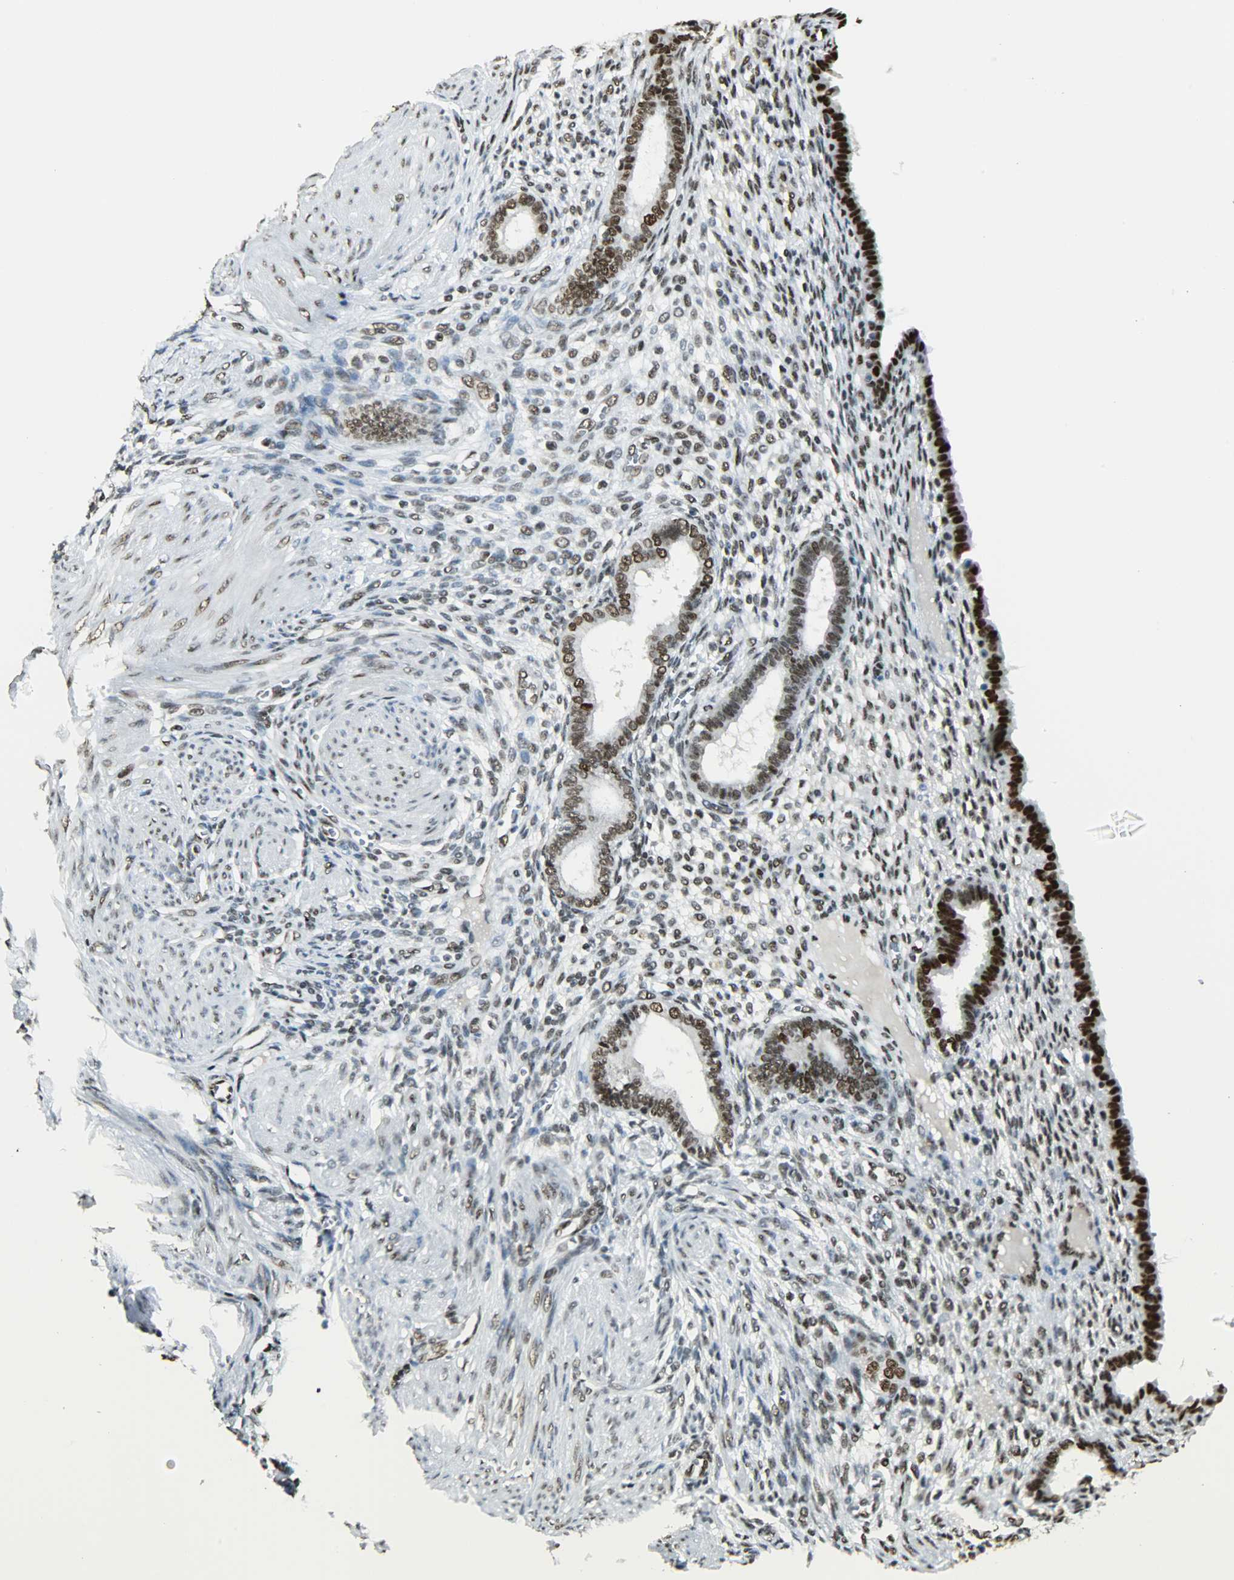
{"staining": {"intensity": "weak", "quantity": "<25%", "location": "nuclear"}, "tissue": "endometrium", "cell_type": "Cells in endometrial stroma", "image_type": "normal", "snomed": [{"axis": "morphology", "description": "Normal tissue, NOS"}, {"axis": "topography", "description": "Endometrium"}], "caption": "This is an IHC micrograph of unremarkable endometrium. There is no staining in cells in endometrial stroma.", "gene": "MYEF2", "patient": {"sex": "female", "age": 72}}